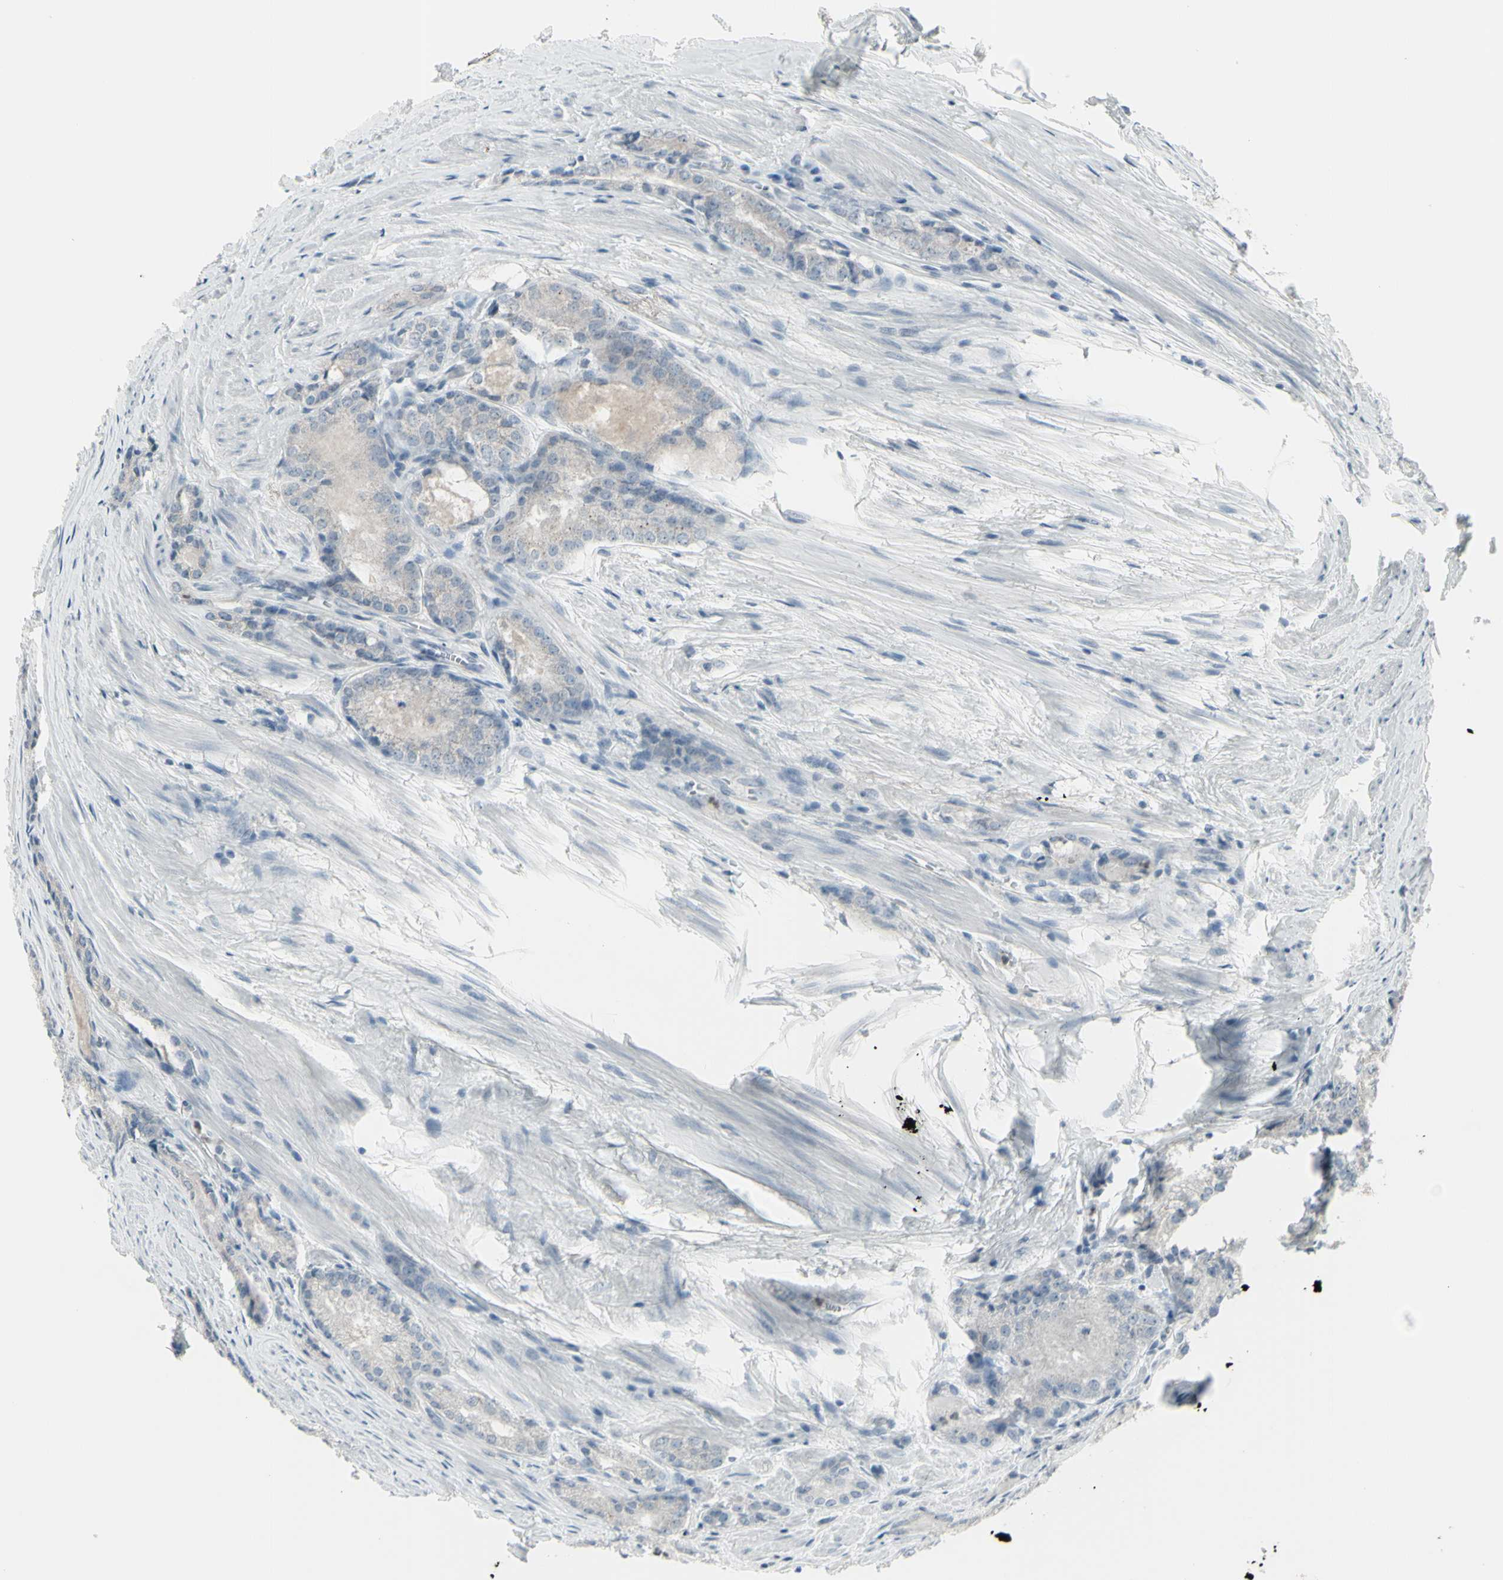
{"staining": {"intensity": "weak", "quantity": "<25%", "location": "cytoplasmic/membranous"}, "tissue": "prostate cancer", "cell_type": "Tumor cells", "image_type": "cancer", "snomed": [{"axis": "morphology", "description": "Adenocarcinoma, Low grade"}, {"axis": "topography", "description": "Prostate"}], "caption": "Prostate adenocarcinoma (low-grade) was stained to show a protein in brown. There is no significant positivity in tumor cells.", "gene": "RAB3A", "patient": {"sex": "male", "age": 60}}